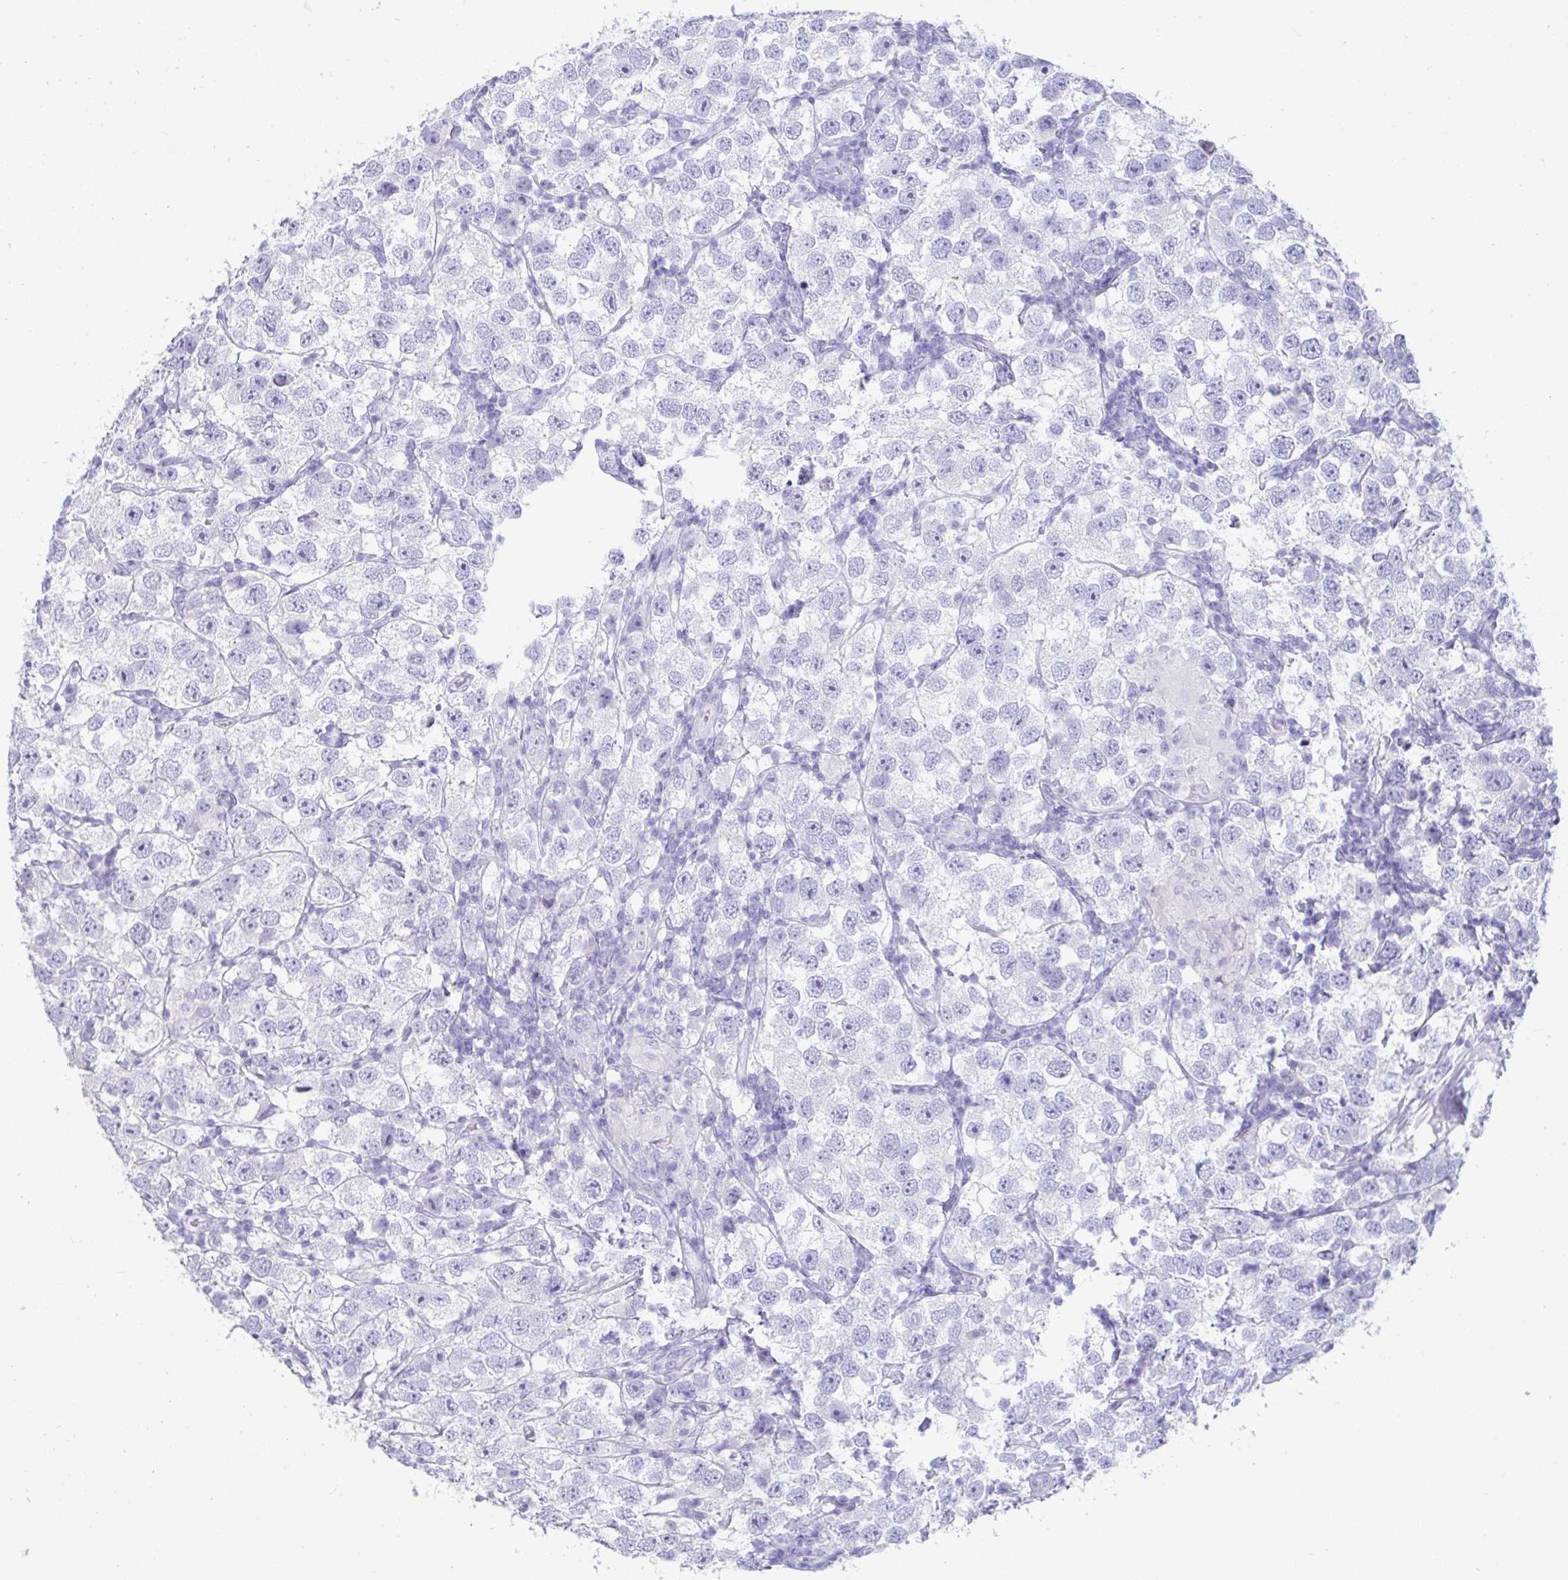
{"staining": {"intensity": "negative", "quantity": "none", "location": "none"}, "tissue": "testis cancer", "cell_type": "Tumor cells", "image_type": "cancer", "snomed": [{"axis": "morphology", "description": "Seminoma, NOS"}, {"axis": "topography", "description": "Testis"}], "caption": "Testis seminoma stained for a protein using immunohistochemistry shows no expression tumor cells.", "gene": "TNNC1", "patient": {"sex": "male", "age": 26}}